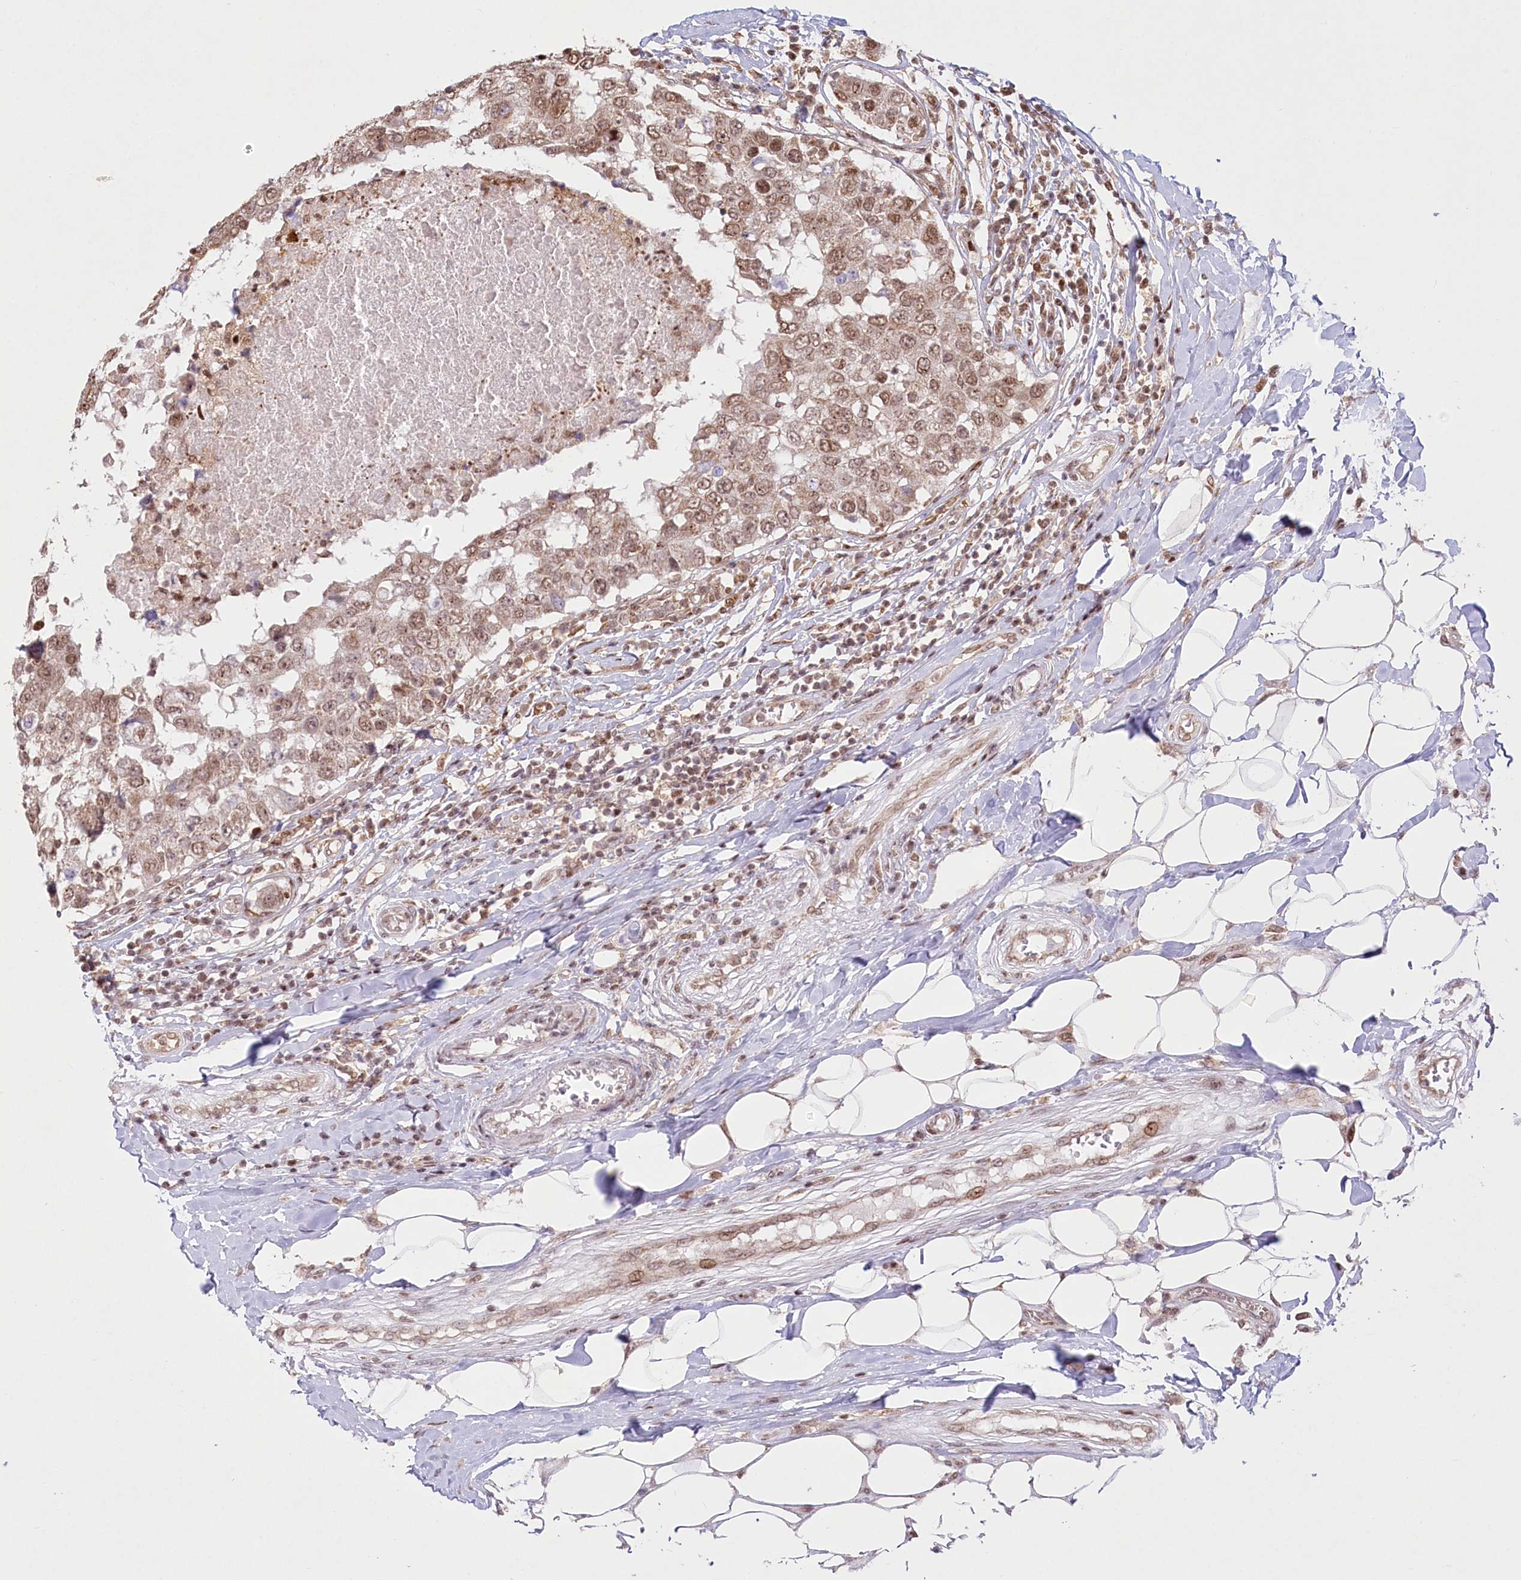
{"staining": {"intensity": "moderate", "quantity": ">75%", "location": "nuclear"}, "tissue": "breast cancer", "cell_type": "Tumor cells", "image_type": "cancer", "snomed": [{"axis": "morphology", "description": "Duct carcinoma"}, {"axis": "topography", "description": "Breast"}], "caption": "Human breast cancer stained with a brown dye exhibits moderate nuclear positive expression in approximately >75% of tumor cells.", "gene": "PYURF", "patient": {"sex": "female", "age": 27}}